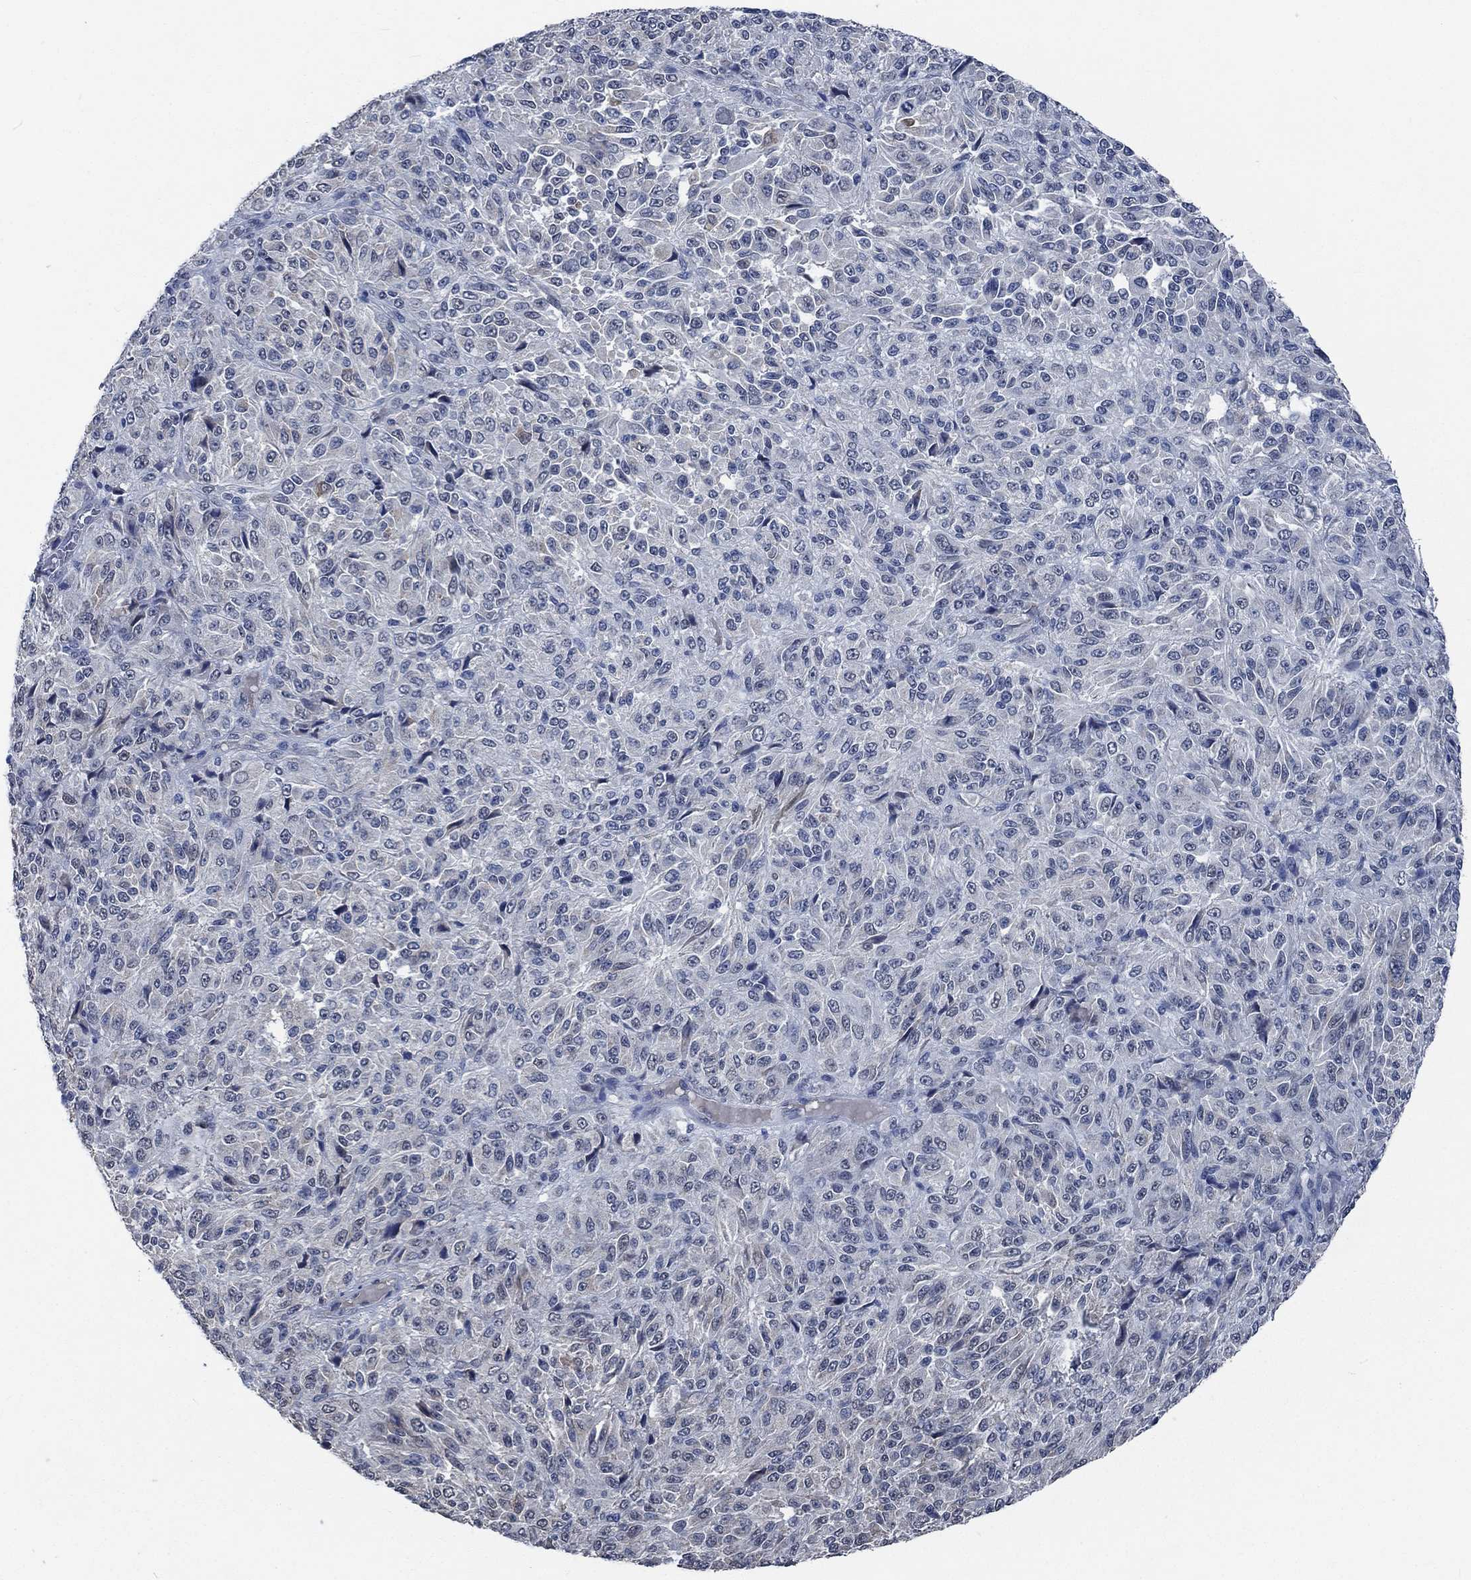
{"staining": {"intensity": "negative", "quantity": "none", "location": "none"}, "tissue": "melanoma", "cell_type": "Tumor cells", "image_type": "cancer", "snomed": [{"axis": "morphology", "description": "Malignant melanoma, Metastatic site"}, {"axis": "topography", "description": "Brain"}], "caption": "Tumor cells are negative for protein expression in human malignant melanoma (metastatic site).", "gene": "OBSCN", "patient": {"sex": "female", "age": 56}}